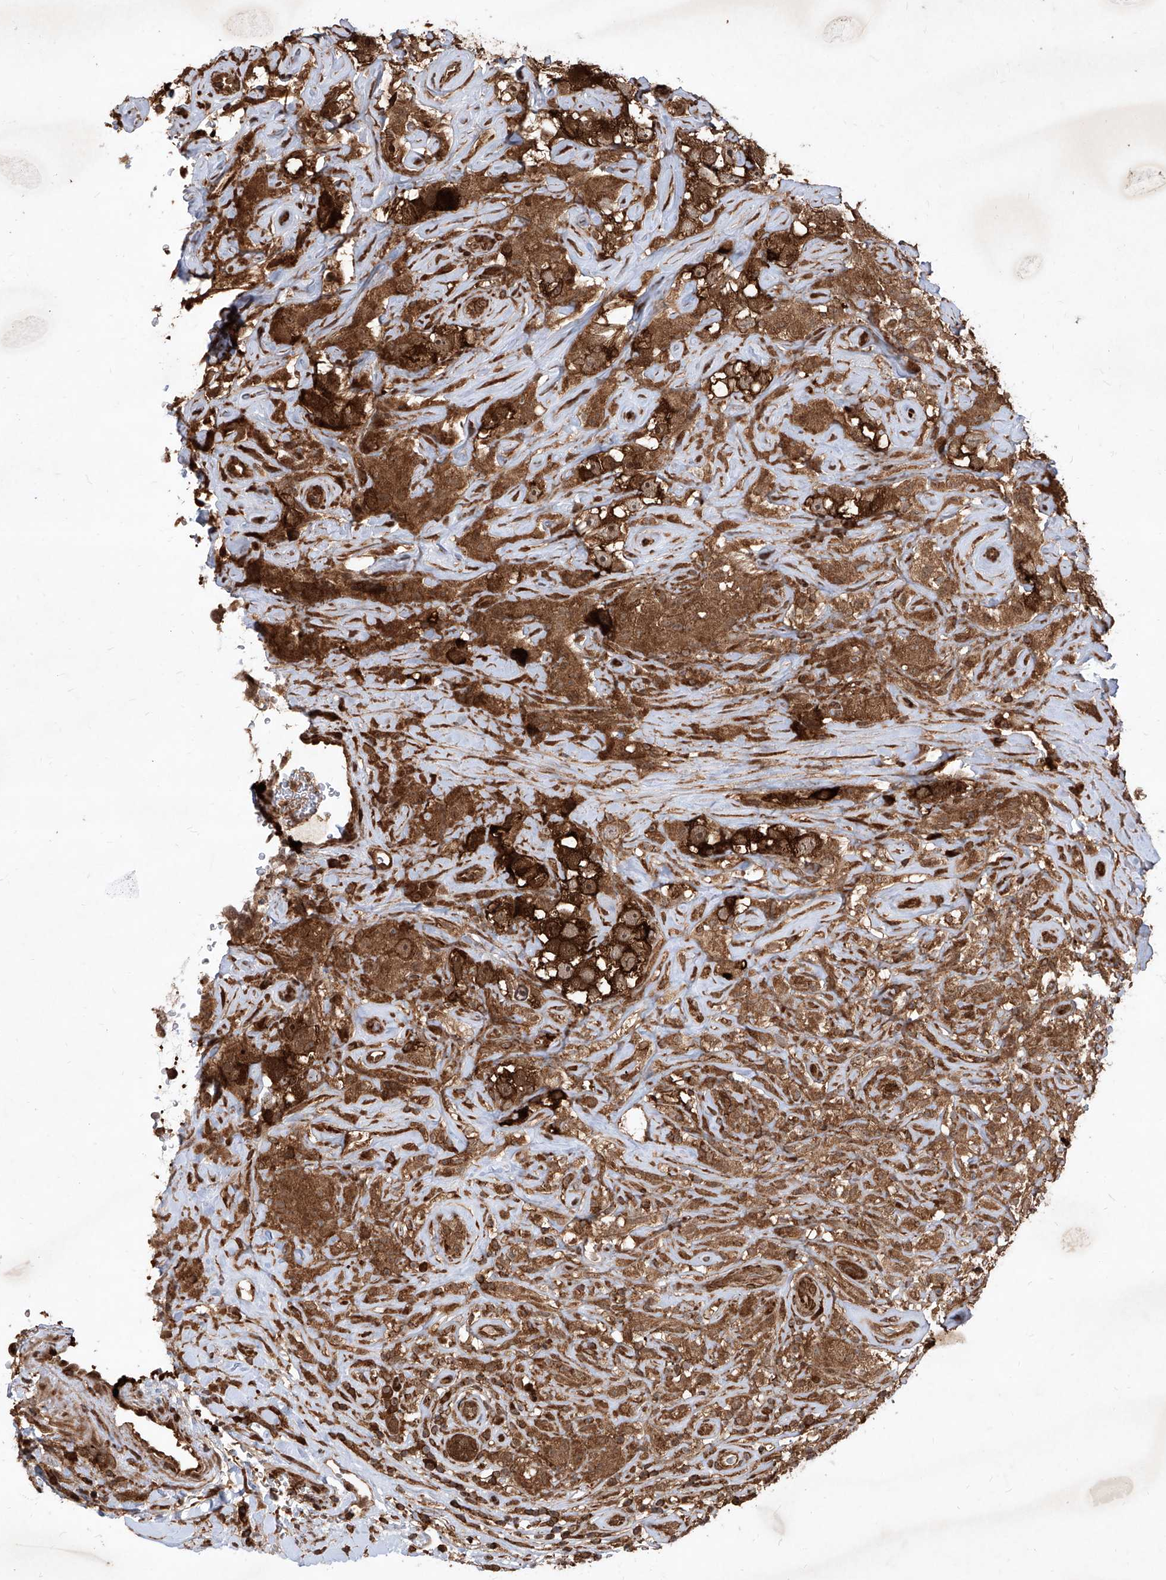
{"staining": {"intensity": "strong", "quantity": ">75%", "location": "cytoplasmic/membranous,nuclear"}, "tissue": "testis cancer", "cell_type": "Tumor cells", "image_type": "cancer", "snomed": [{"axis": "morphology", "description": "Seminoma, NOS"}, {"axis": "topography", "description": "Testis"}], "caption": "Immunohistochemical staining of seminoma (testis) shows high levels of strong cytoplasmic/membranous and nuclear protein positivity in approximately >75% of tumor cells.", "gene": "MAGED2", "patient": {"sex": "male", "age": 49}}